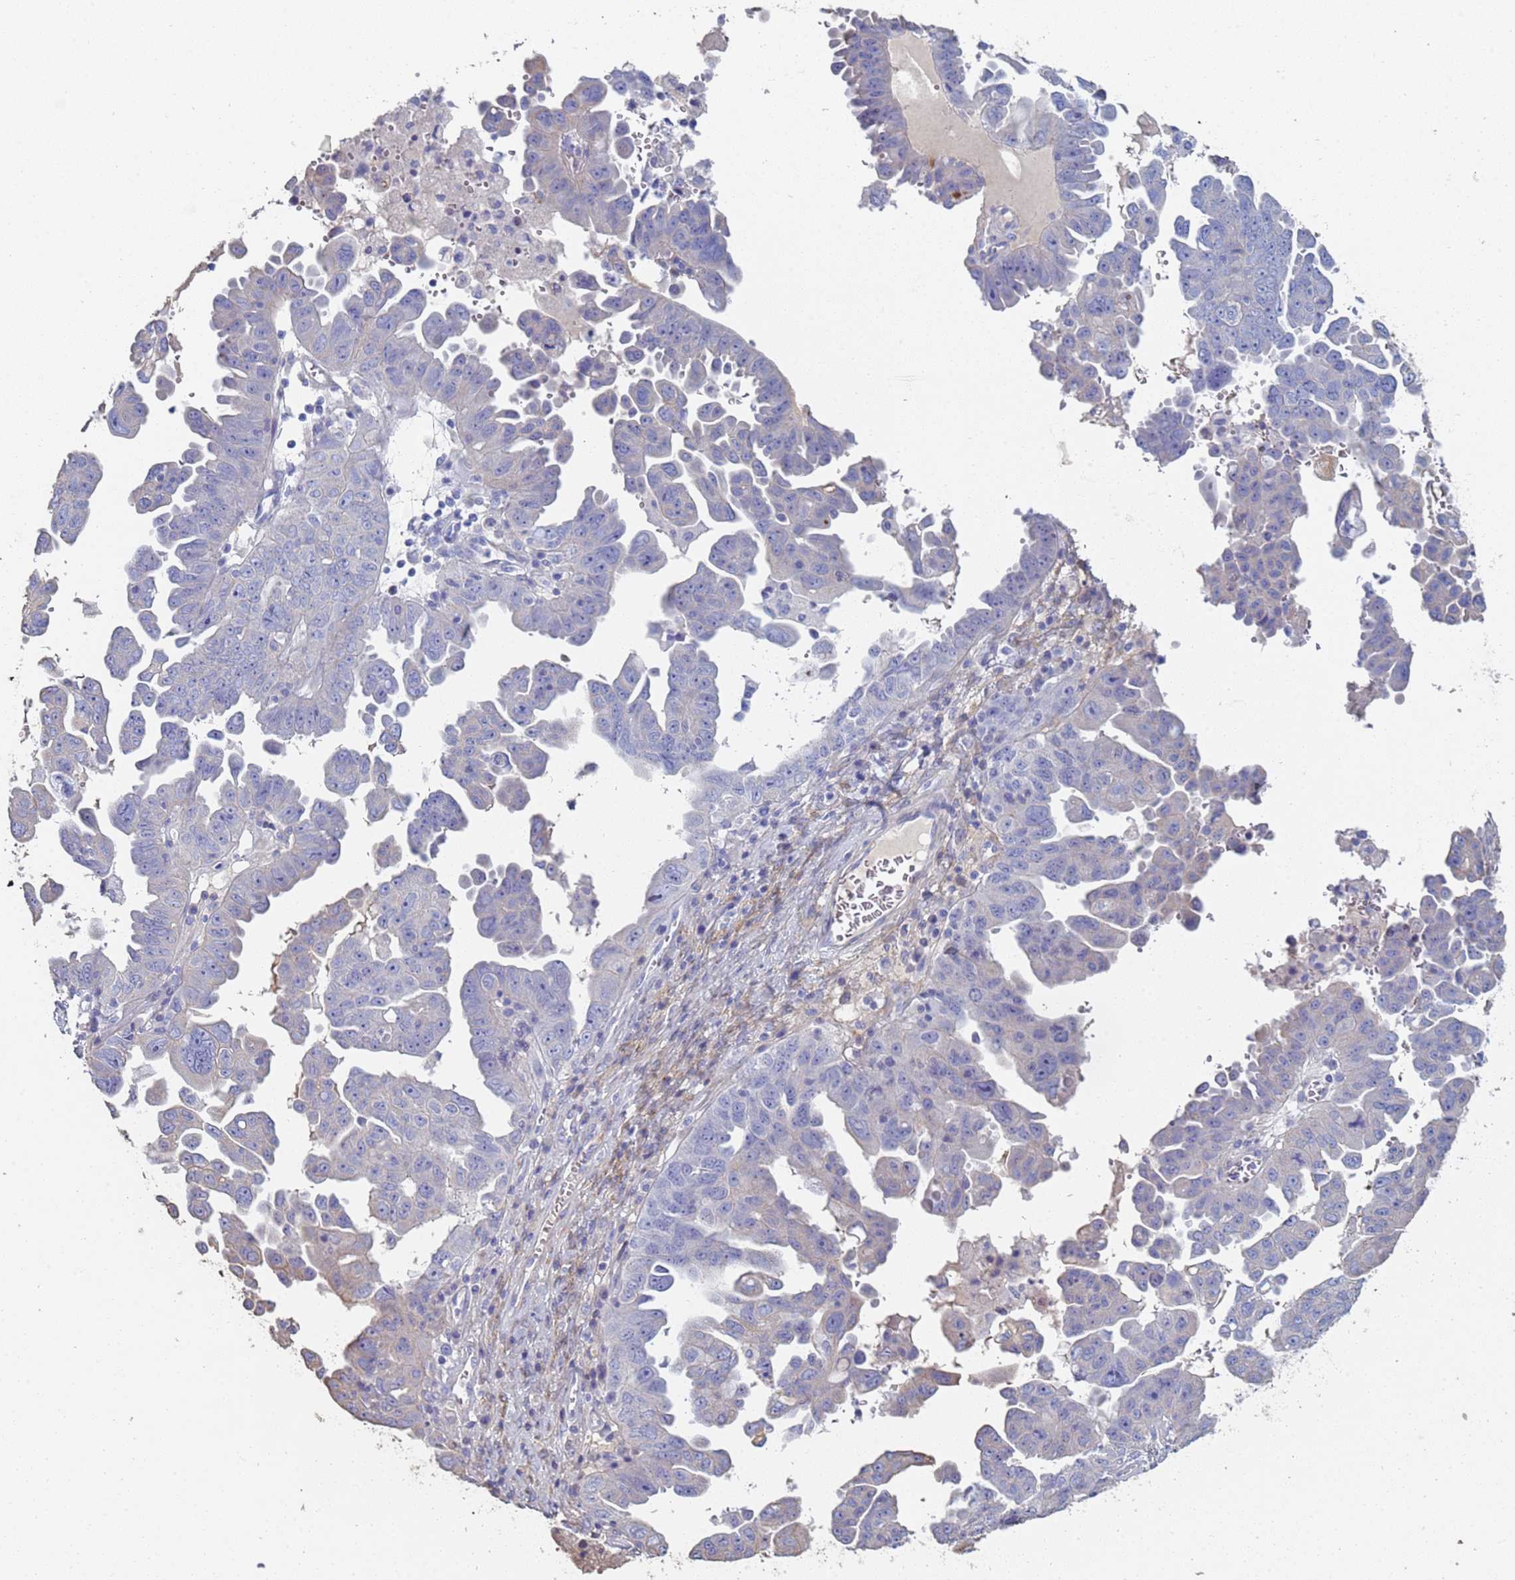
{"staining": {"intensity": "negative", "quantity": "none", "location": "none"}, "tissue": "ovarian cancer", "cell_type": "Tumor cells", "image_type": "cancer", "snomed": [{"axis": "morphology", "description": "Carcinoma, endometroid"}, {"axis": "topography", "description": "Ovary"}], "caption": "This is a photomicrograph of IHC staining of ovarian endometroid carcinoma, which shows no staining in tumor cells.", "gene": "ABCA8", "patient": {"sex": "female", "age": 62}}